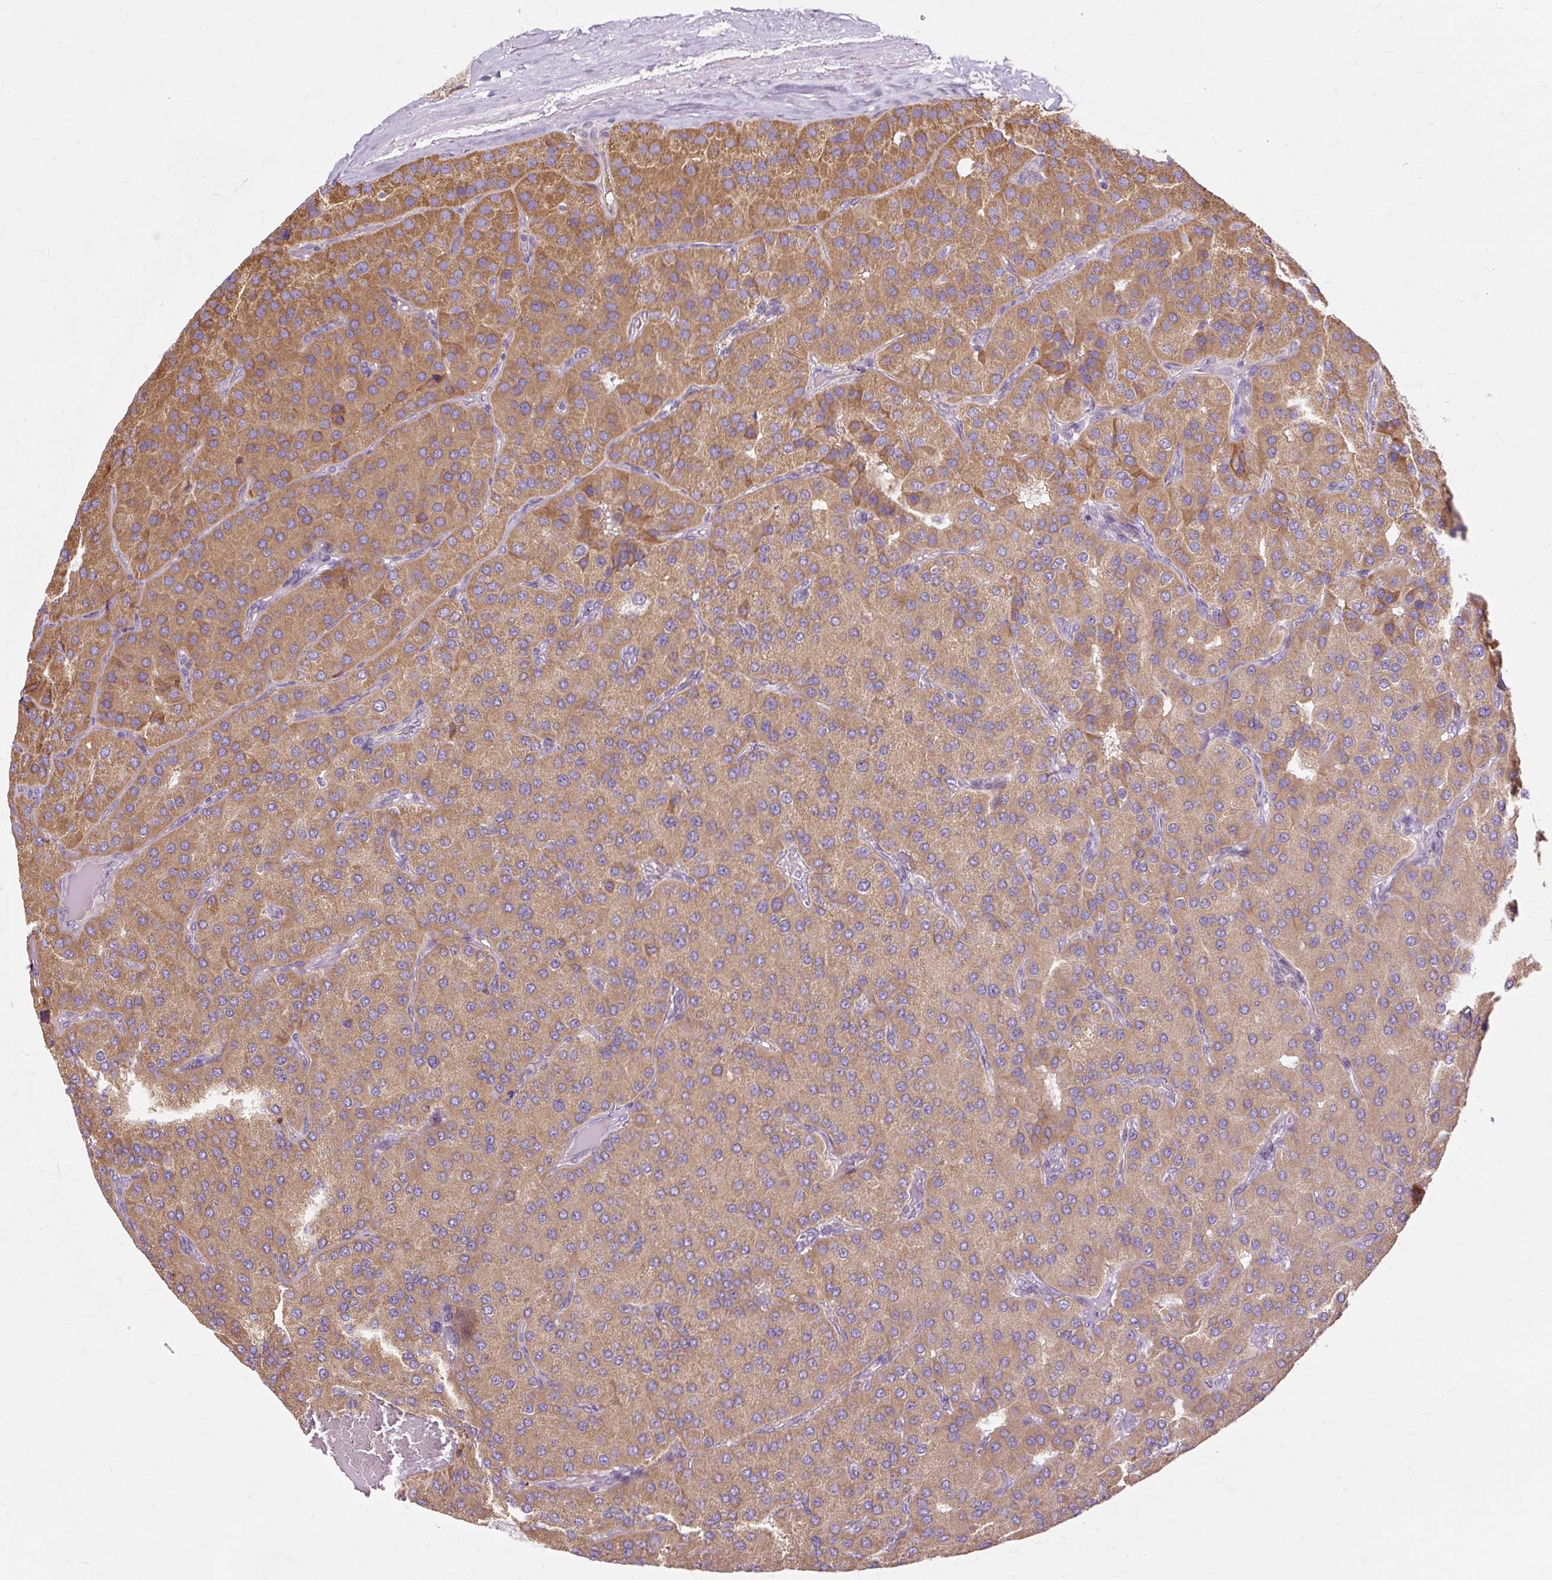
{"staining": {"intensity": "moderate", "quantity": ">75%", "location": "cytoplasmic/membranous"}, "tissue": "parathyroid gland", "cell_type": "Glandular cells", "image_type": "normal", "snomed": [{"axis": "morphology", "description": "Normal tissue, NOS"}, {"axis": "morphology", "description": "Adenoma, NOS"}, {"axis": "topography", "description": "Parathyroid gland"}], "caption": "Immunohistochemistry (IHC) micrograph of unremarkable parathyroid gland: parathyroid gland stained using immunohistochemistry (IHC) exhibits medium levels of moderate protein expression localized specifically in the cytoplasmic/membranous of glandular cells, appearing as a cytoplasmic/membranous brown color.", "gene": "PDZD2", "patient": {"sex": "female", "age": 86}}